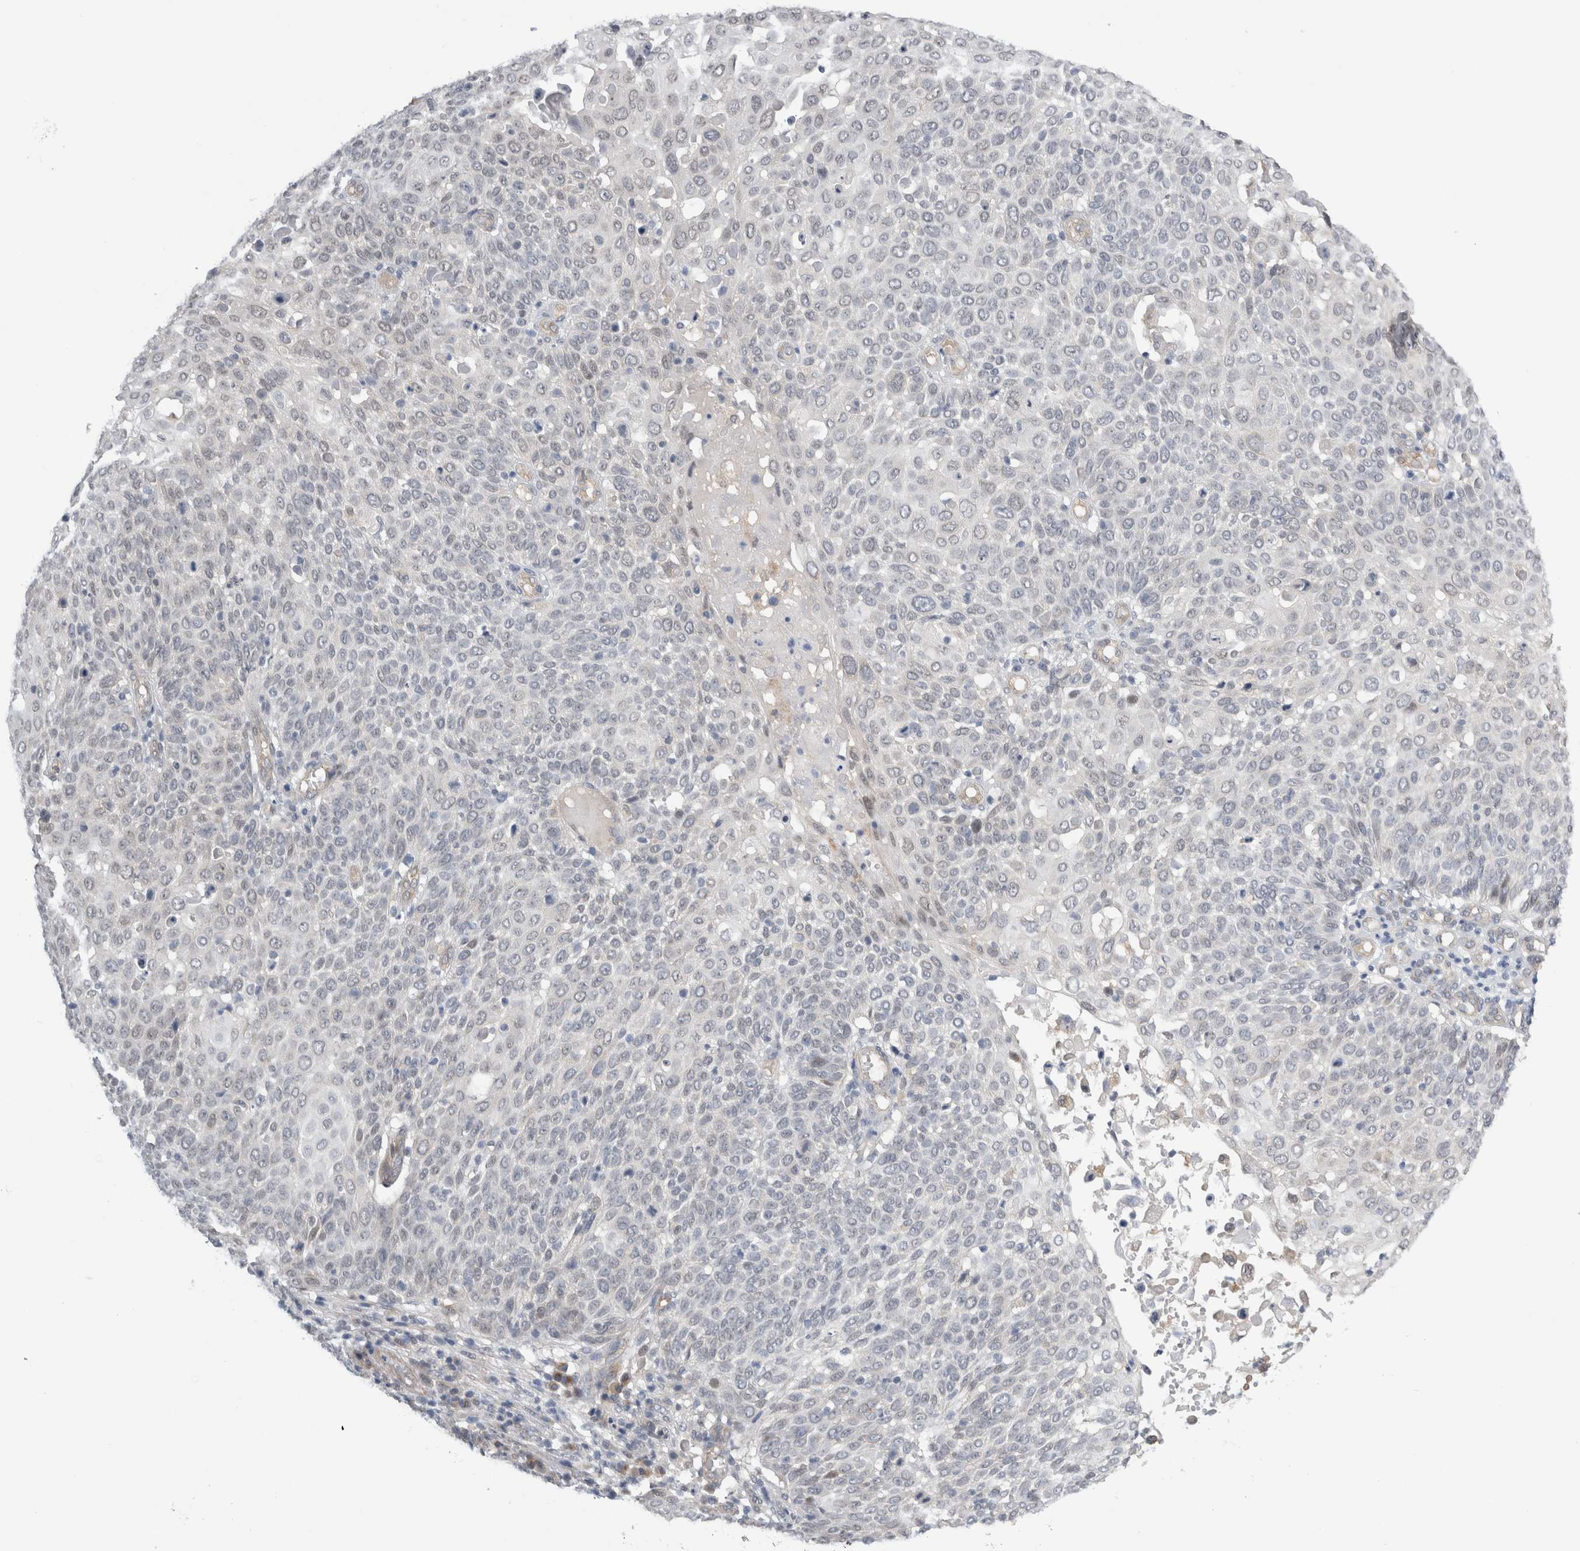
{"staining": {"intensity": "negative", "quantity": "none", "location": "none"}, "tissue": "cervical cancer", "cell_type": "Tumor cells", "image_type": "cancer", "snomed": [{"axis": "morphology", "description": "Squamous cell carcinoma, NOS"}, {"axis": "topography", "description": "Cervix"}], "caption": "IHC photomicrograph of human cervical cancer stained for a protein (brown), which reveals no staining in tumor cells.", "gene": "TAFA5", "patient": {"sex": "female", "age": 74}}